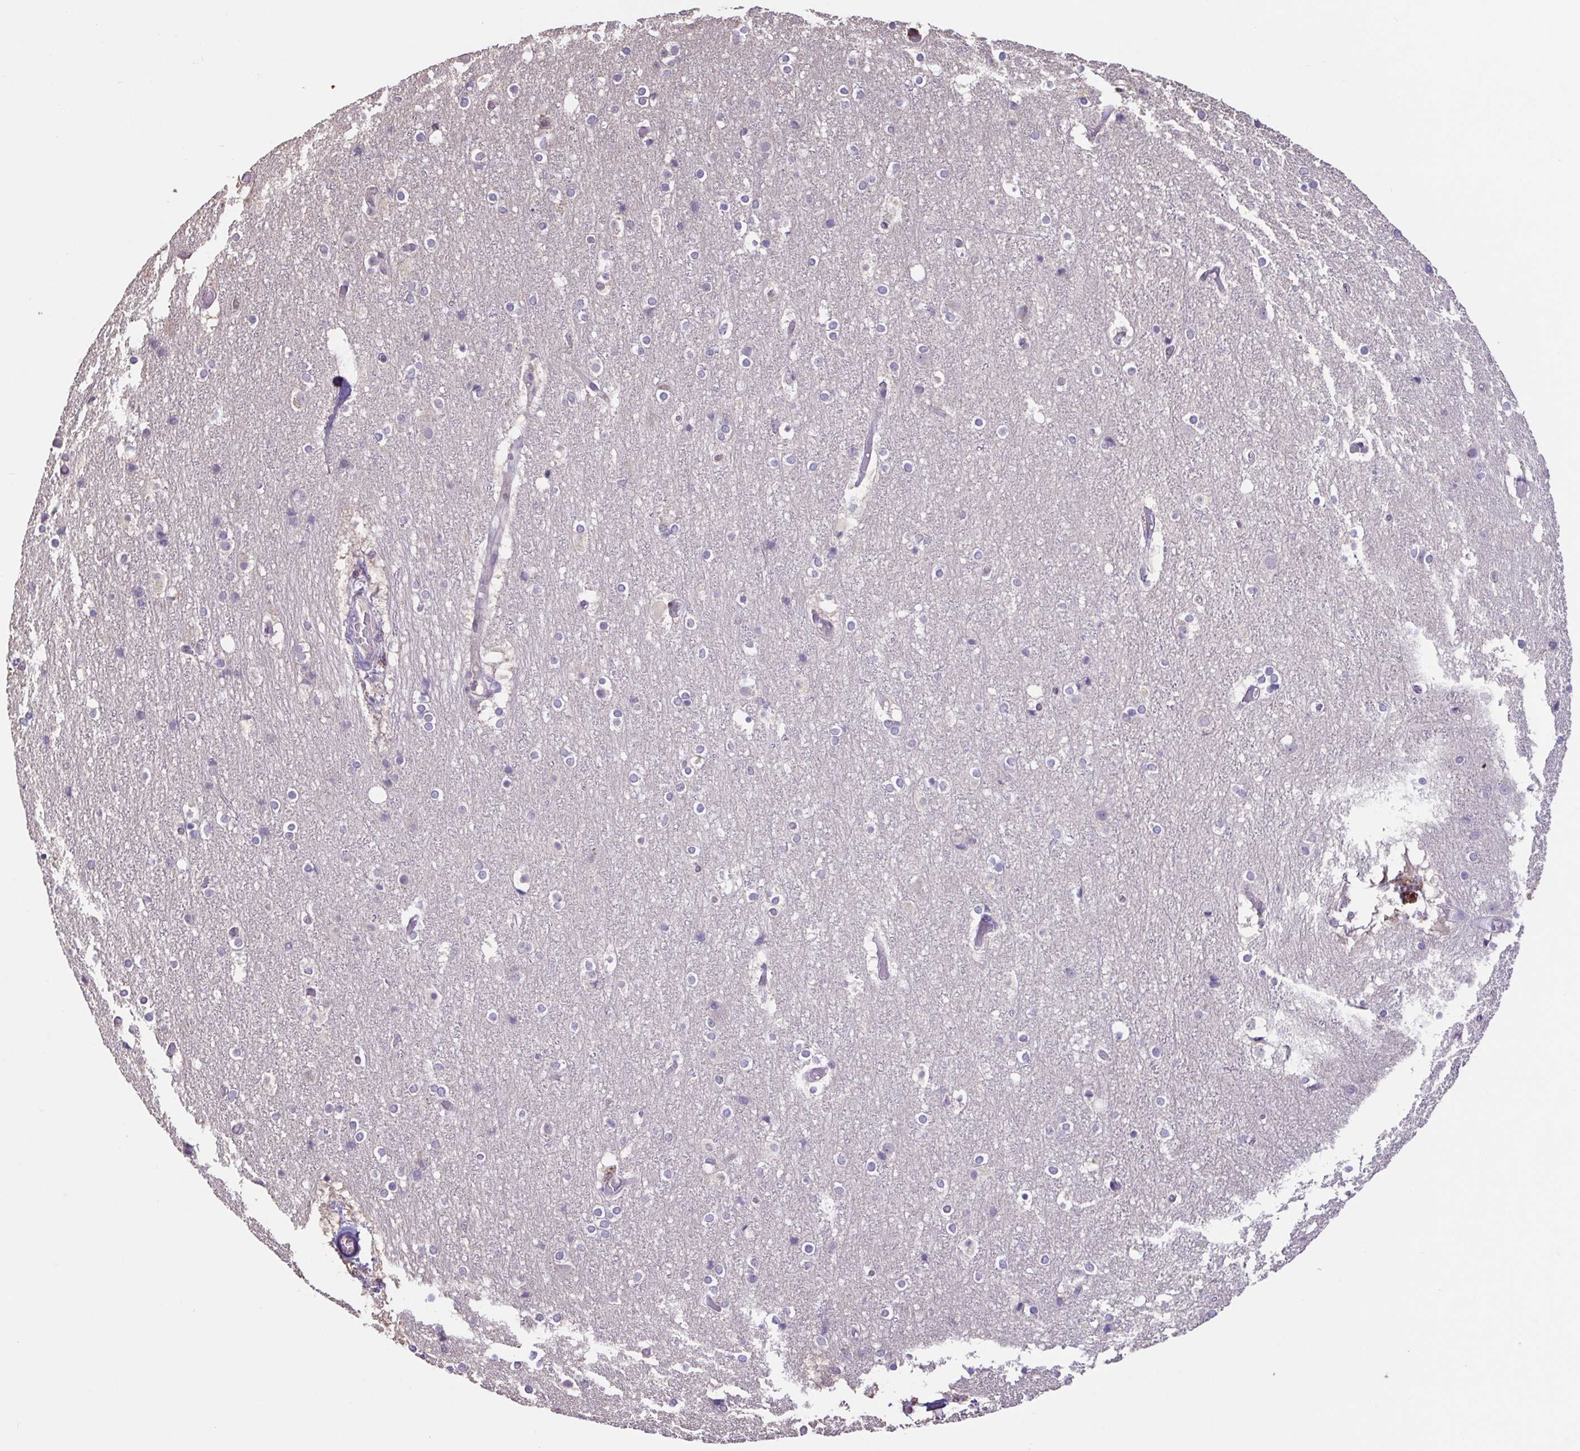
{"staining": {"intensity": "negative", "quantity": "none", "location": "none"}, "tissue": "cerebral cortex", "cell_type": "Endothelial cells", "image_type": "normal", "snomed": [{"axis": "morphology", "description": "Normal tissue, NOS"}, {"axis": "topography", "description": "Cerebral cortex"}], "caption": "Immunohistochemistry (IHC) micrograph of benign cerebral cortex stained for a protein (brown), which demonstrates no positivity in endothelial cells. (Stains: DAB immunohistochemistry (IHC) with hematoxylin counter stain, Microscopy: brightfield microscopy at high magnification).", "gene": "ACTRT2", "patient": {"sex": "female", "age": 52}}